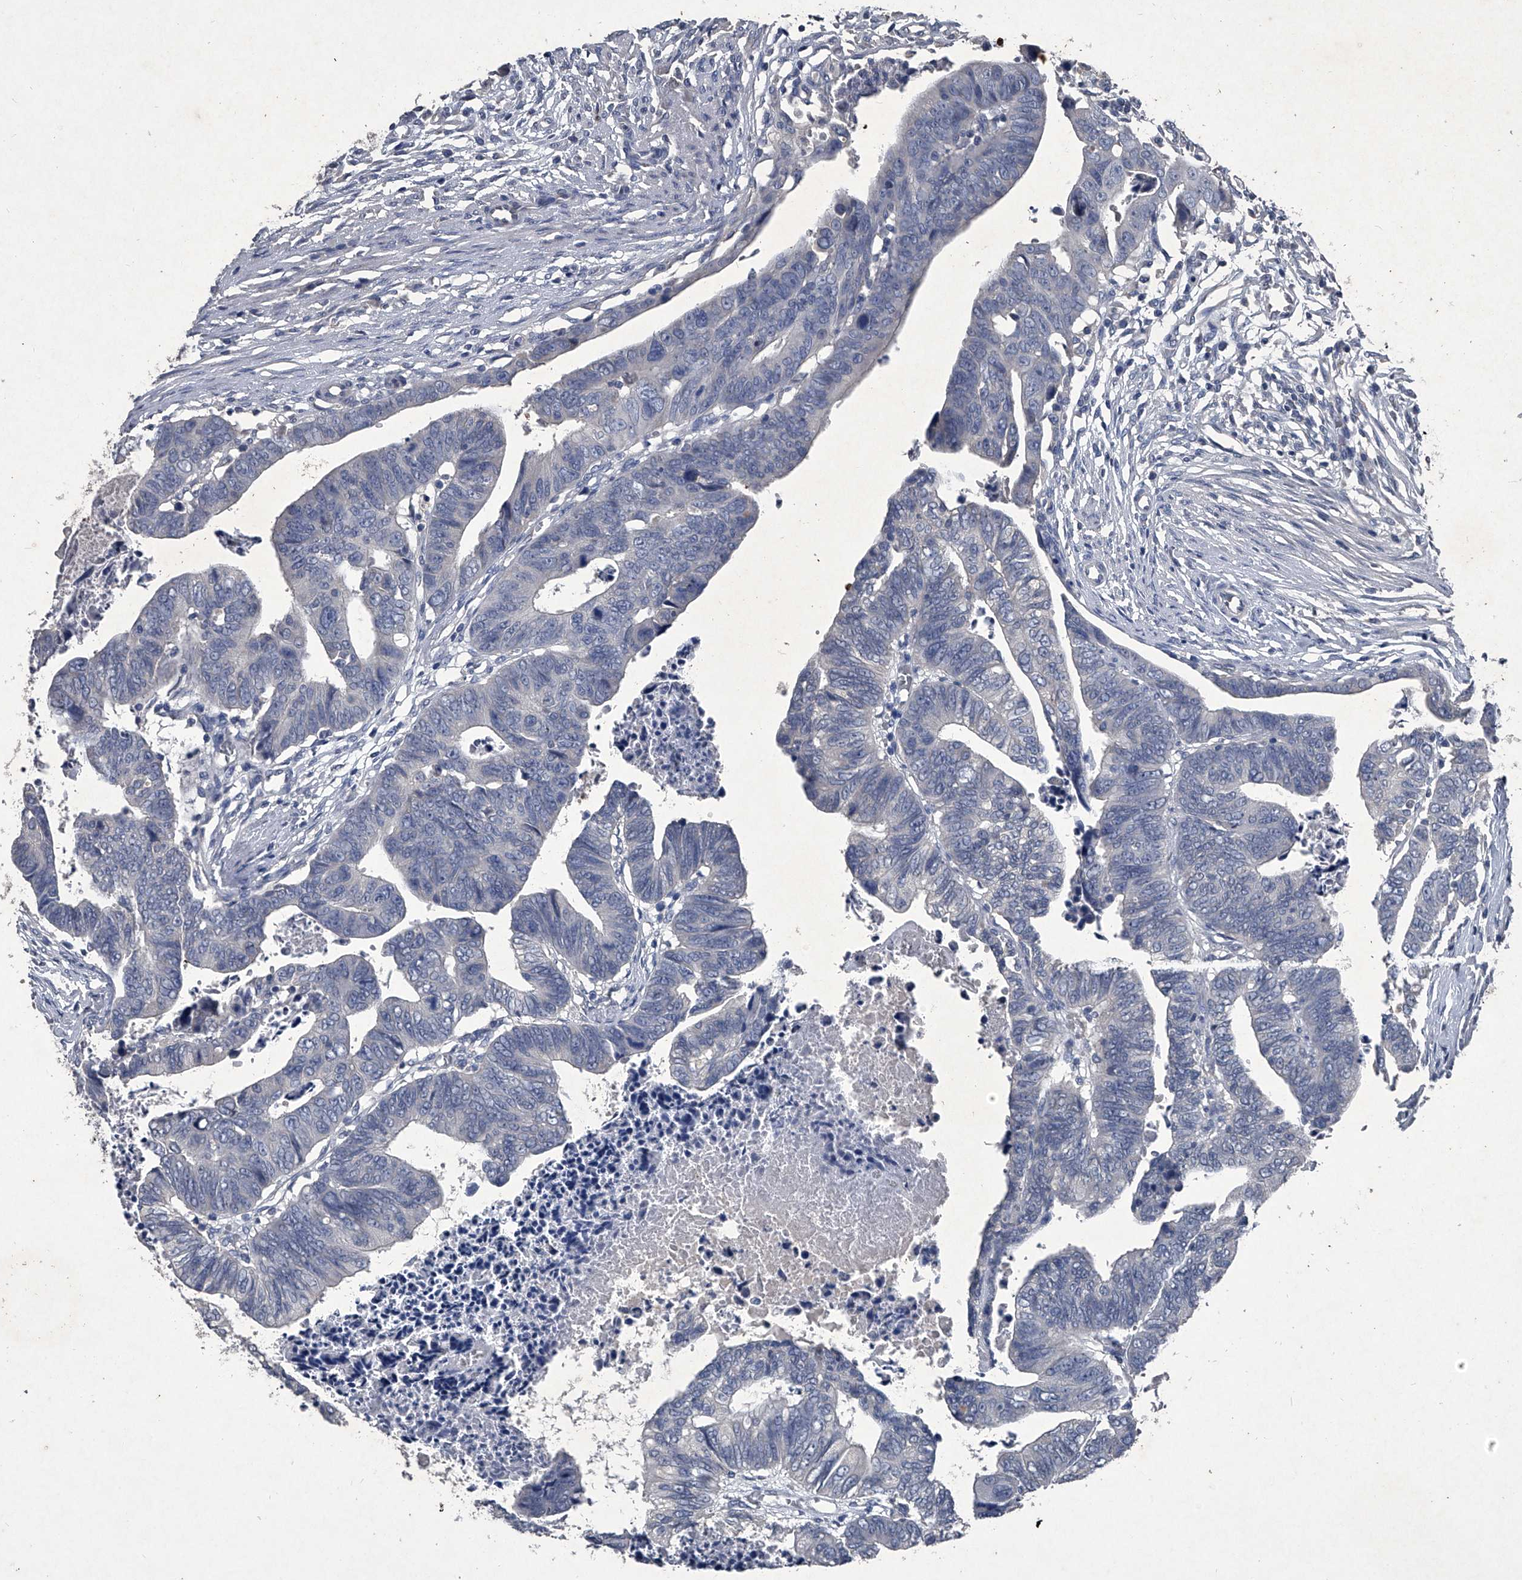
{"staining": {"intensity": "negative", "quantity": "none", "location": "none"}, "tissue": "colorectal cancer", "cell_type": "Tumor cells", "image_type": "cancer", "snomed": [{"axis": "morphology", "description": "Adenocarcinoma, NOS"}, {"axis": "topography", "description": "Rectum"}], "caption": "High magnification brightfield microscopy of colorectal cancer (adenocarcinoma) stained with DAB (brown) and counterstained with hematoxylin (blue): tumor cells show no significant expression. The staining is performed using DAB brown chromogen with nuclei counter-stained in using hematoxylin.", "gene": "MAPKAP1", "patient": {"sex": "female", "age": 65}}